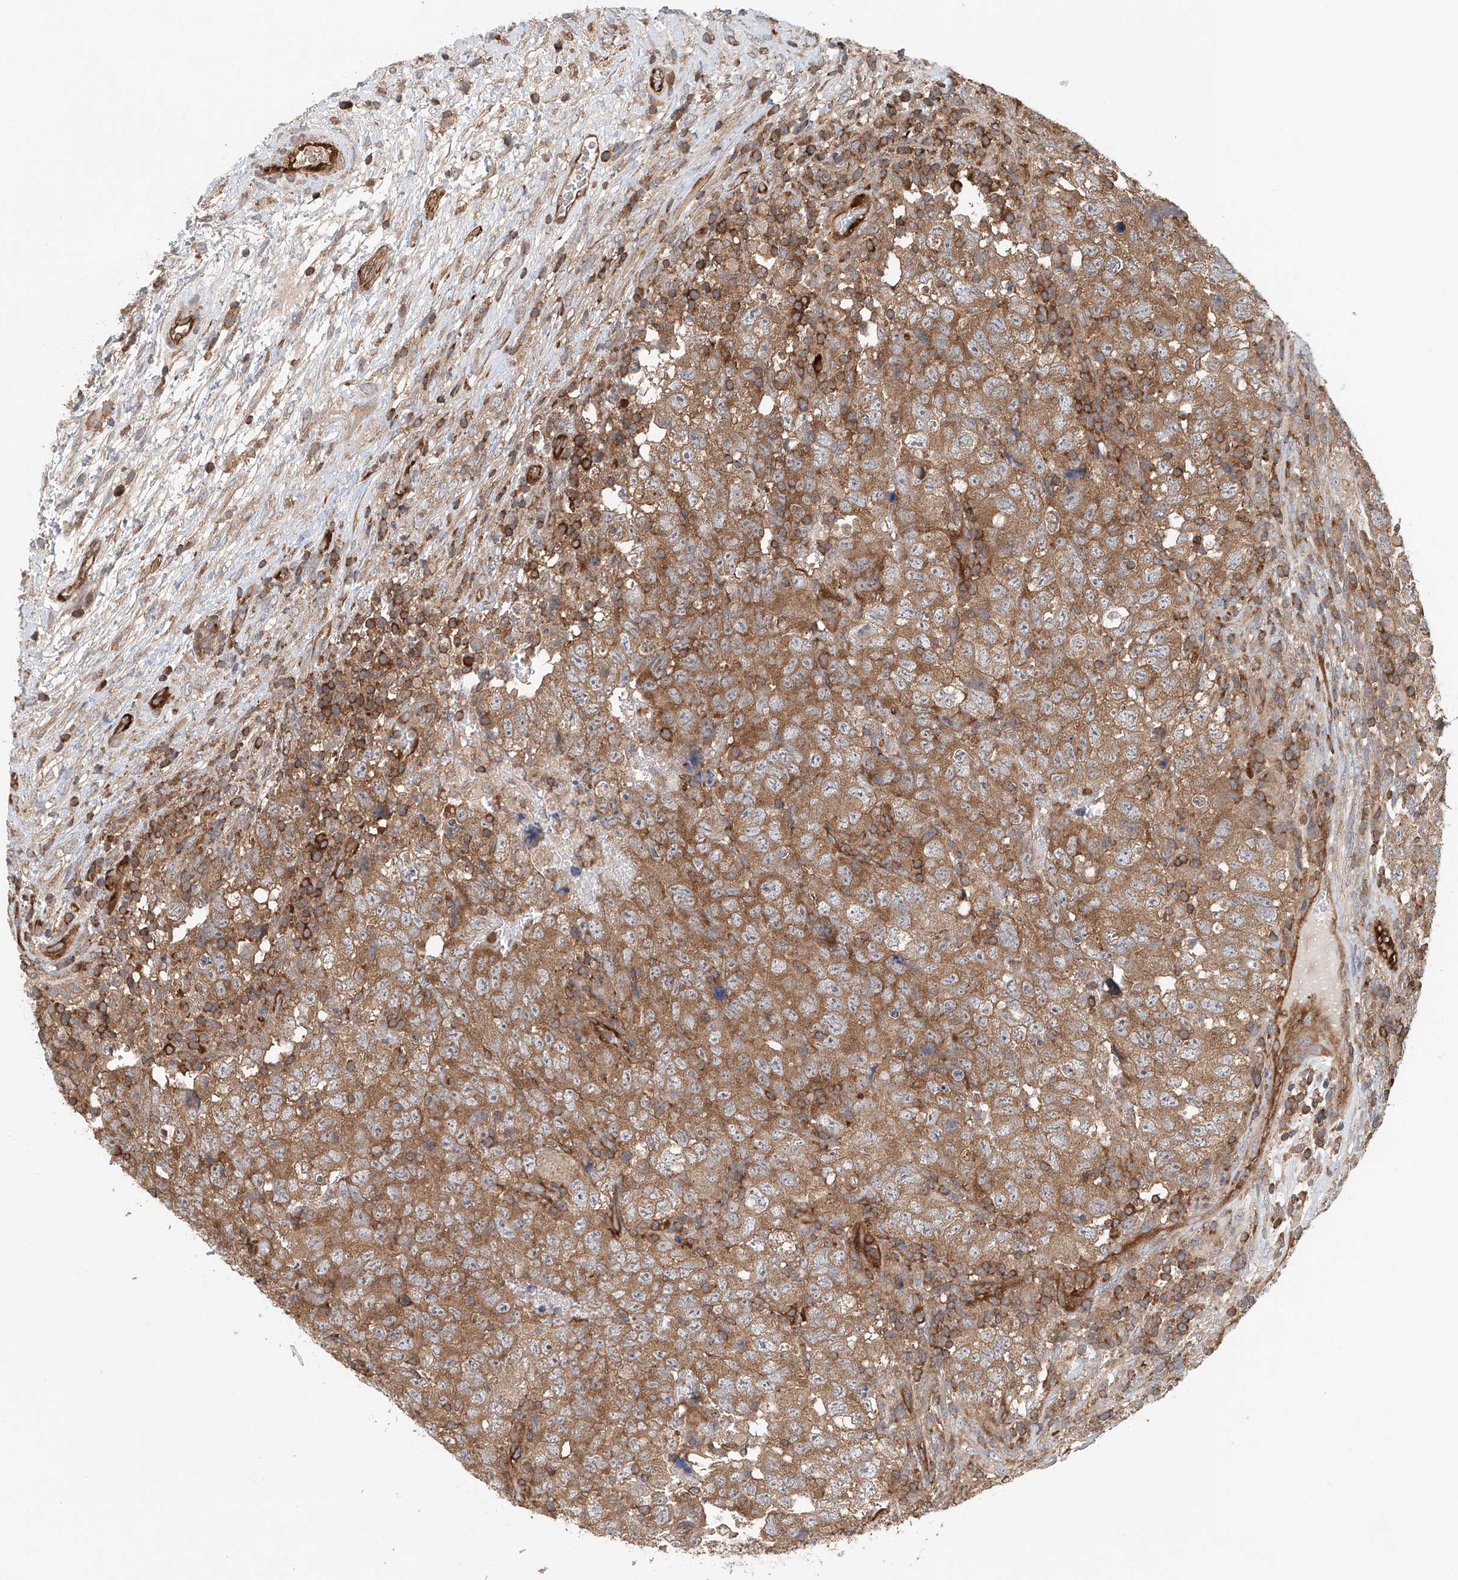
{"staining": {"intensity": "moderate", "quantity": ">75%", "location": "cytoplasmic/membranous"}, "tissue": "testis cancer", "cell_type": "Tumor cells", "image_type": "cancer", "snomed": [{"axis": "morphology", "description": "Carcinoma, Embryonal, NOS"}, {"axis": "topography", "description": "Testis"}], "caption": "Immunohistochemical staining of human testis cancer shows medium levels of moderate cytoplasmic/membranous protein staining in about >75% of tumor cells. (Brightfield microscopy of DAB IHC at high magnification).", "gene": "FRYL", "patient": {"sex": "male", "age": 37}}